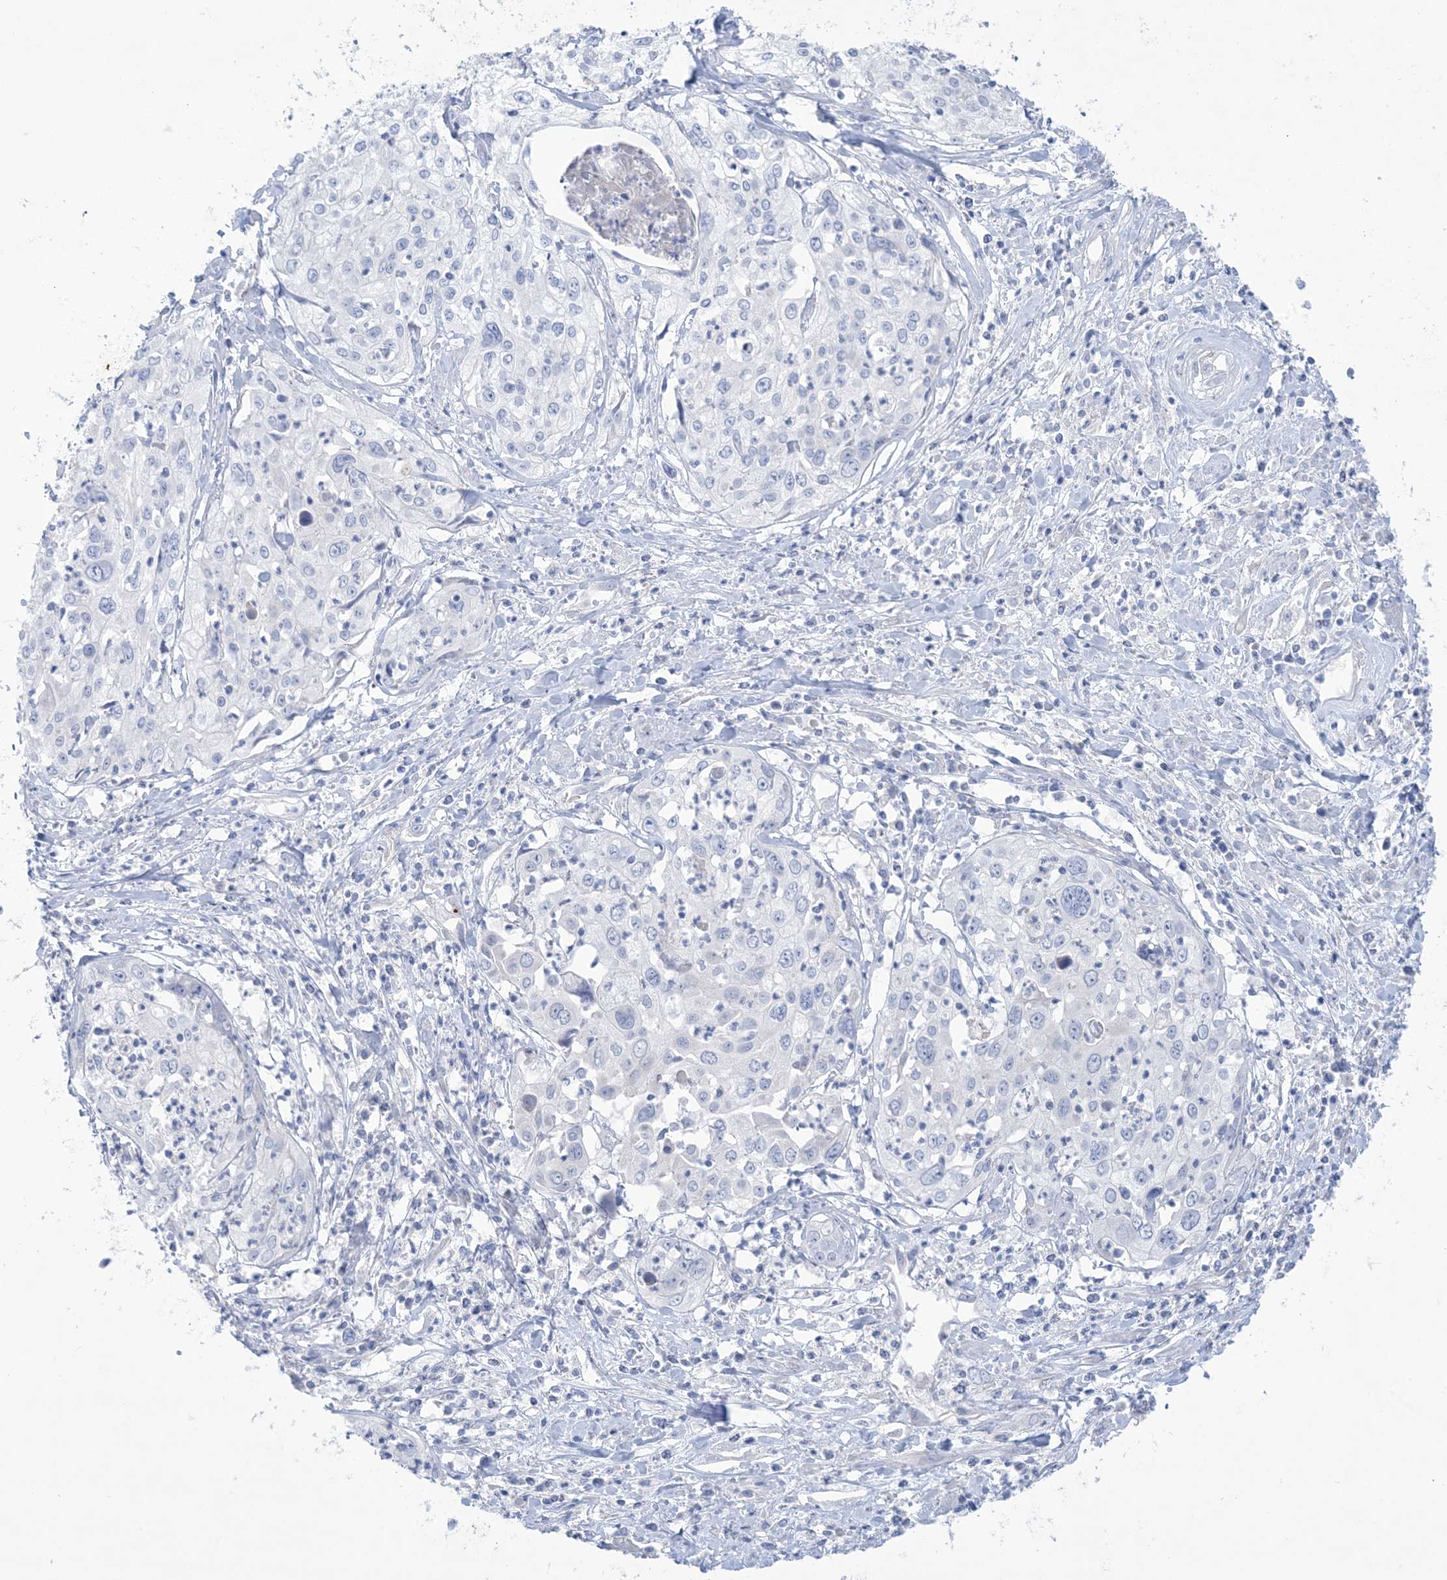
{"staining": {"intensity": "negative", "quantity": "none", "location": "none"}, "tissue": "cervical cancer", "cell_type": "Tumor cells", "image_type": "cancer", "snomed": [{"axis": "morphology", "description": "Squamous cell carcinoma, NOS"}, {"axis": "topography", "description": "Cervix"}], "caption": "This is a image of immunohistochemistry (IHC) staining of cervical cancer, which shows no staining in tumor cells. The staining is performed using DAB brown chromogen with nuclei counter-stained in using hematoxylin.", "gene": "ATP11C", "patient": {"sex": "female", "age": 31}}